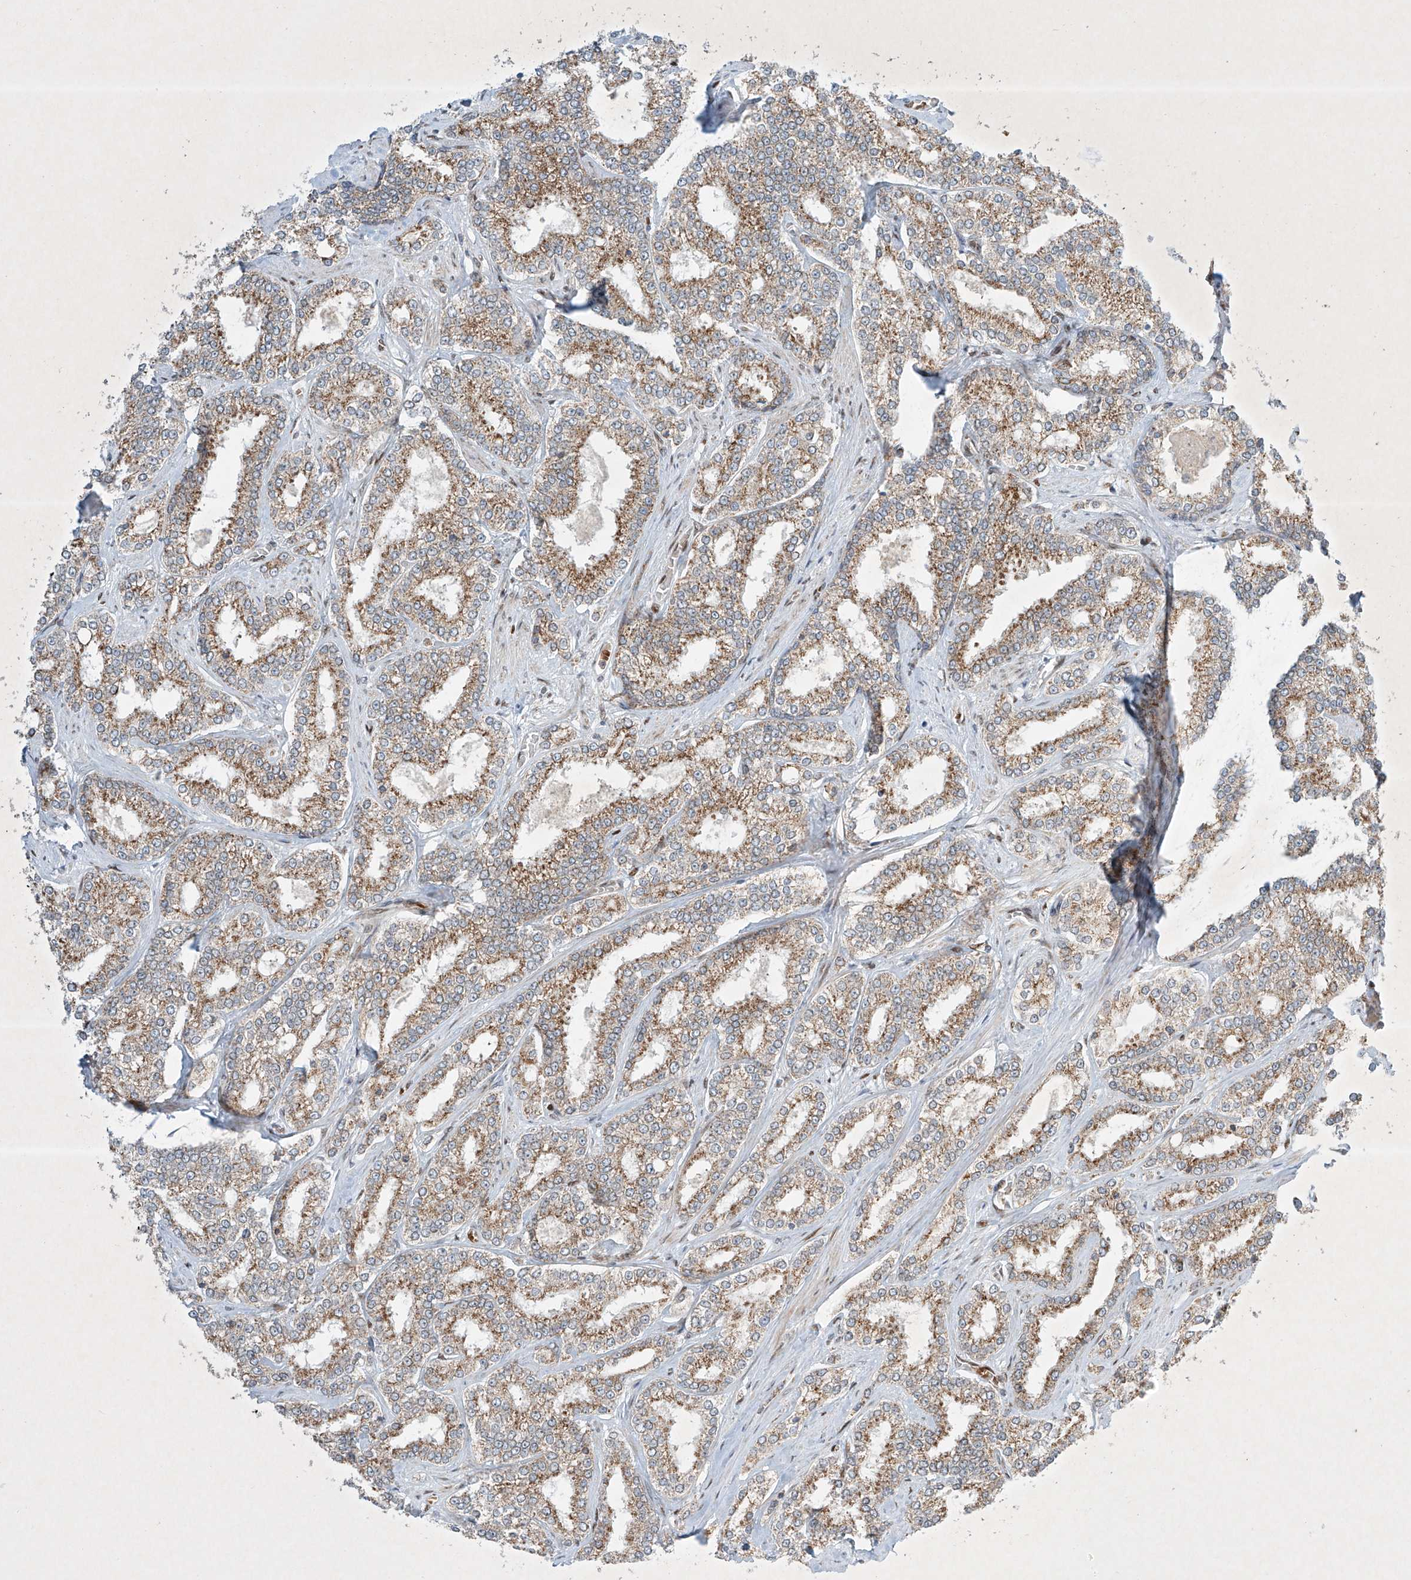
{"staining": {"intensity": "moderate", "quantity": ">75%", "location": "cytoplasmic/membranous"}, "tissue": "prostate cancer", "cell_type": "Tumor cells", "image_type": "cancer", "snomed": [{"axis": "morphology", "description": "Normal tissue, NOS"}, {"axis": "morphology", "description": "Adenocarcinoma, High grade"}, {"axis": "topography", "description": "Prostate"}], "caption": "Approximately >75% of tumor cells in human prostate adenocarcinoma (high-grade) exhibit moderate cytoplasmic/membranous protein staining as visualized by brown immunohistochemical staining.", "gene": "EPG5", "patient": {"sex": "male", "age": 83}}